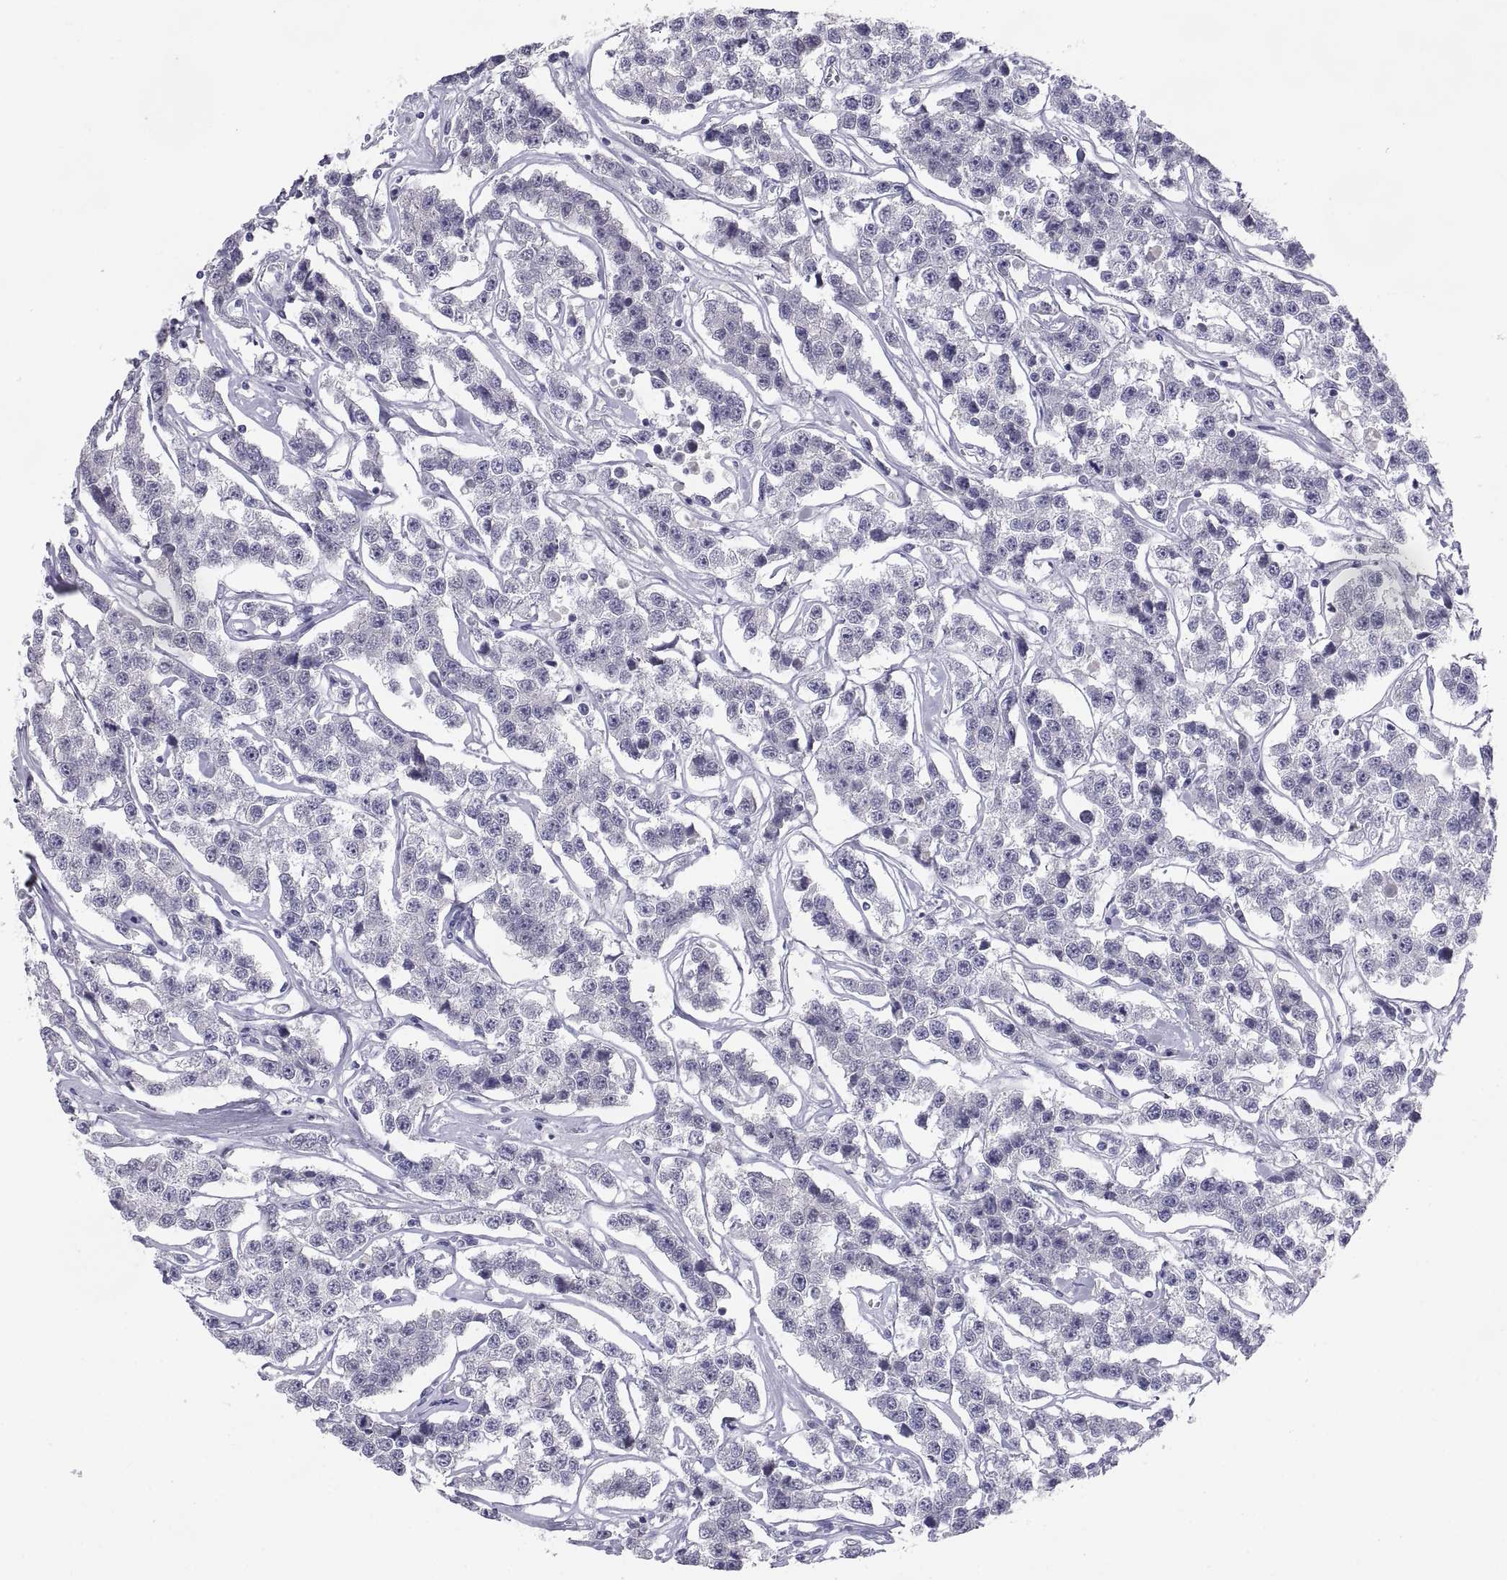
{"staining": {"intensity": "negative", "quantity": "none", "location": "none"}, "tissue": "testis cancer", "cell_type": "Tumor cells", "image_type": "cancer", "snomed": [{"axis": "morphology", "description": "Seminoma, NOS"}, {"axis": "topography", "description": "Testis"}], "caption": "A micrograph of human testis seminoma is negative for staining in tumor cells.", "gene": "TEX13A", "patient": {"sex": "male", "age": 59}}